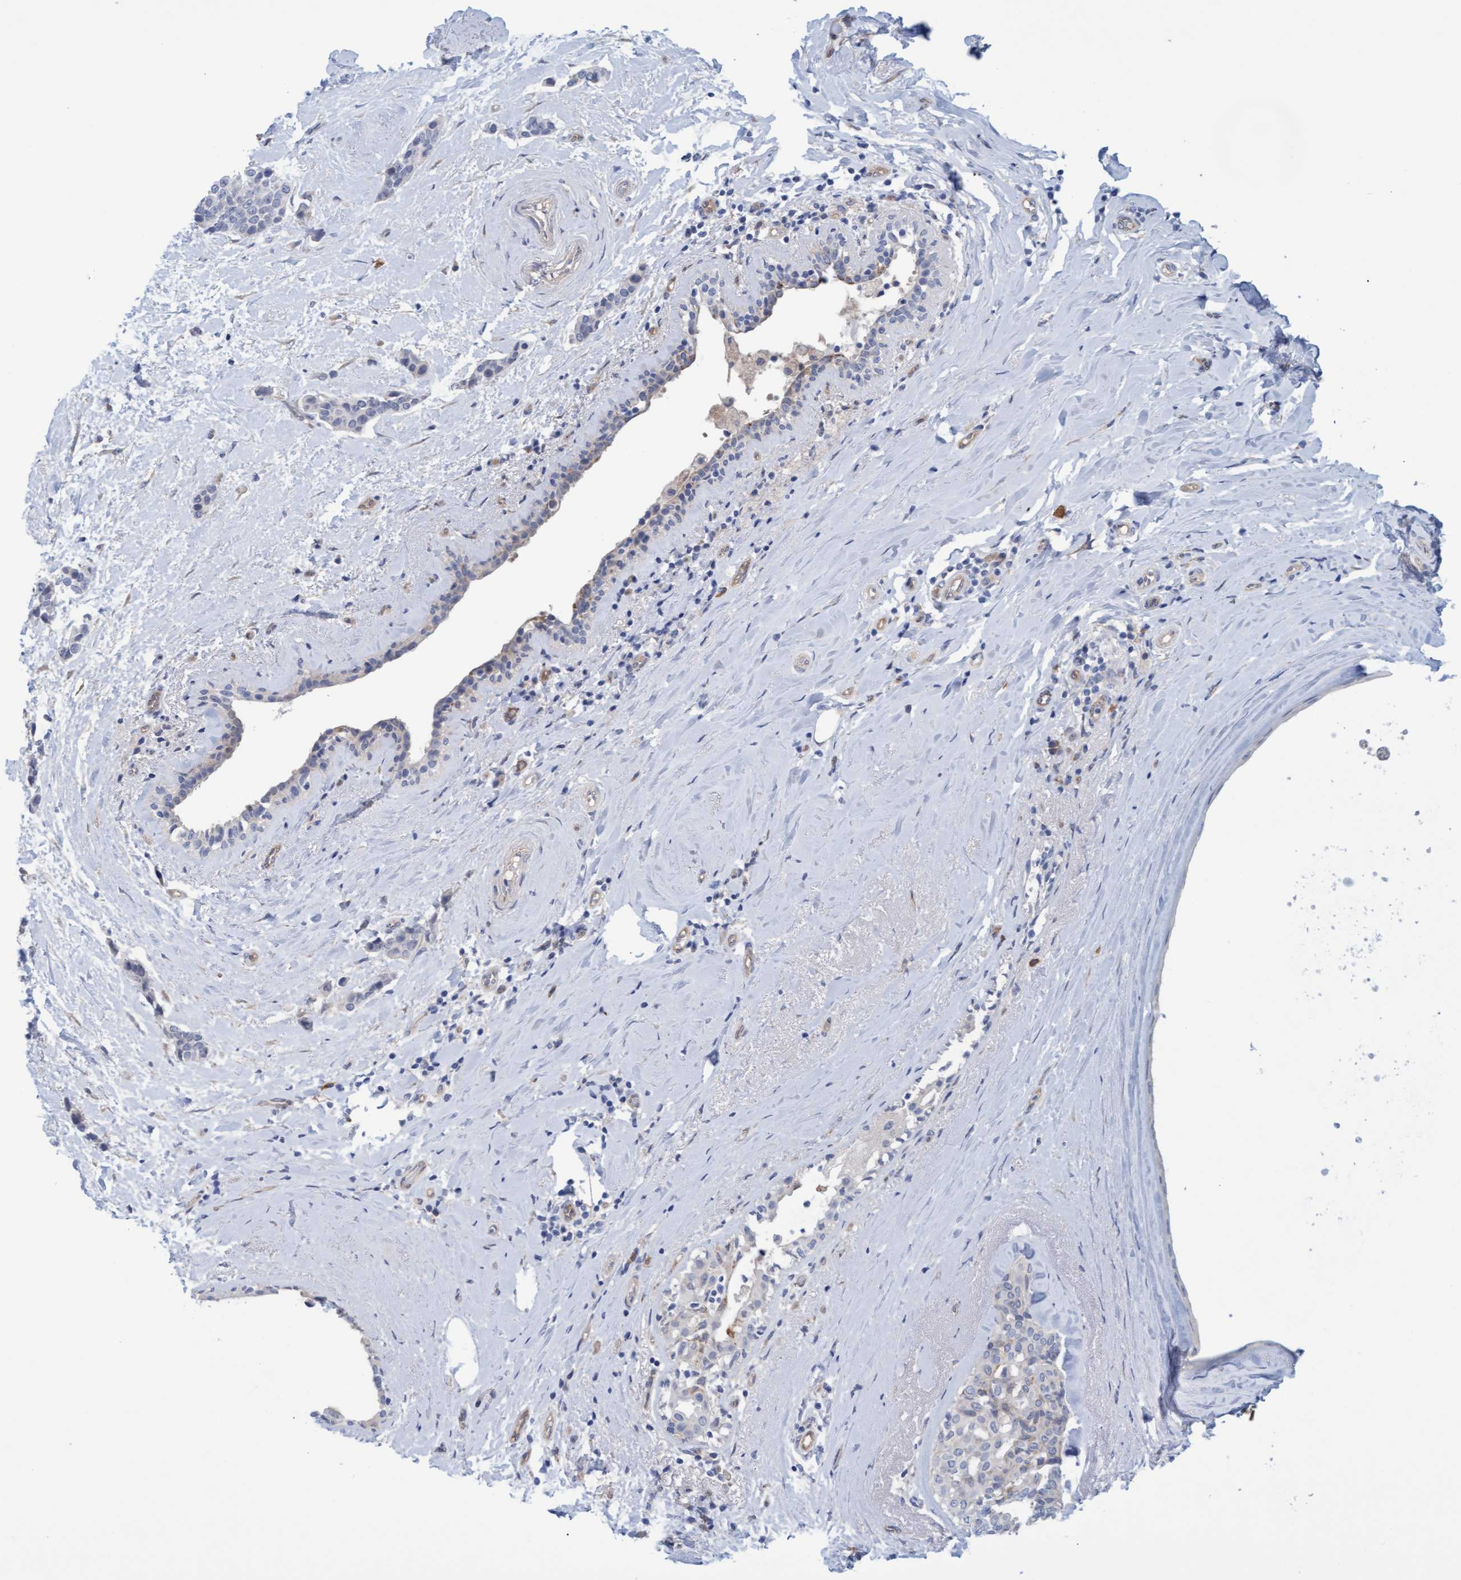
{"staining": {"intensity": "negative", "quantity": "none", "location": "none"}, "tissue": "breast cancer", "cell_type": "Tumor cells", "image_type": "cancer", "snomed": [{"axis": "morphology", "description": "Duct carcinoma"}, {"axis": "topography", "description": "Breast"}], "caption": "IHC of infiltrating ductal carcinoma (breast) reveals no expression in tumor cells. (DAB immunohistochemistry with hematoxylin counter stain).", "gene": "STXBP1", "patient": {"sex": "female", "age": 55}}